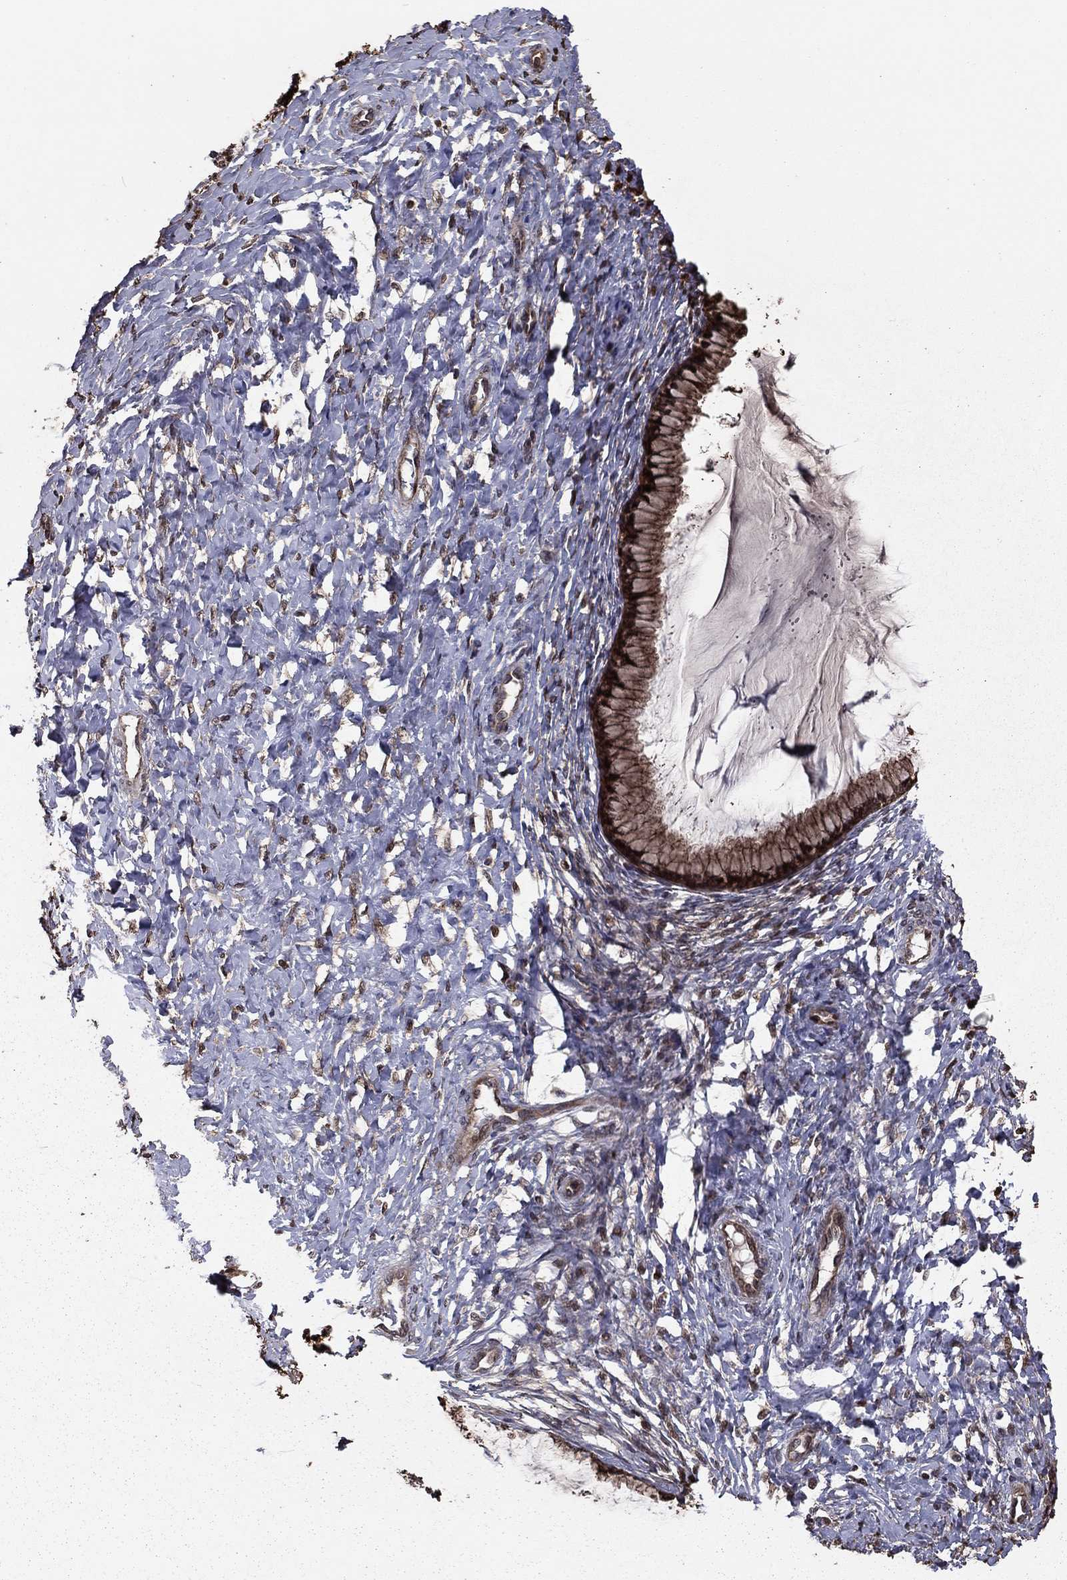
{"staining": {"intensity": "moderate", "quantity": ">75%", "location": "cytoplasmic/membranous"}, "tissue": "cervix", "cell_type": "Glandular cells", "image_type": "normal", "snomed": [{"axis": "morphology", "description": "Normal tissue, NOS"}, {"axis": "topography", "description": "Cervix"}], "caption": "Unremarkable cervix reveals moderate cytoplasmic/membranous positivity in approximately >75% of glandular cells, visualized by immunohistochemistry.", "gene": "GYG1", "patient": {"sex": "female", "age": 37}}